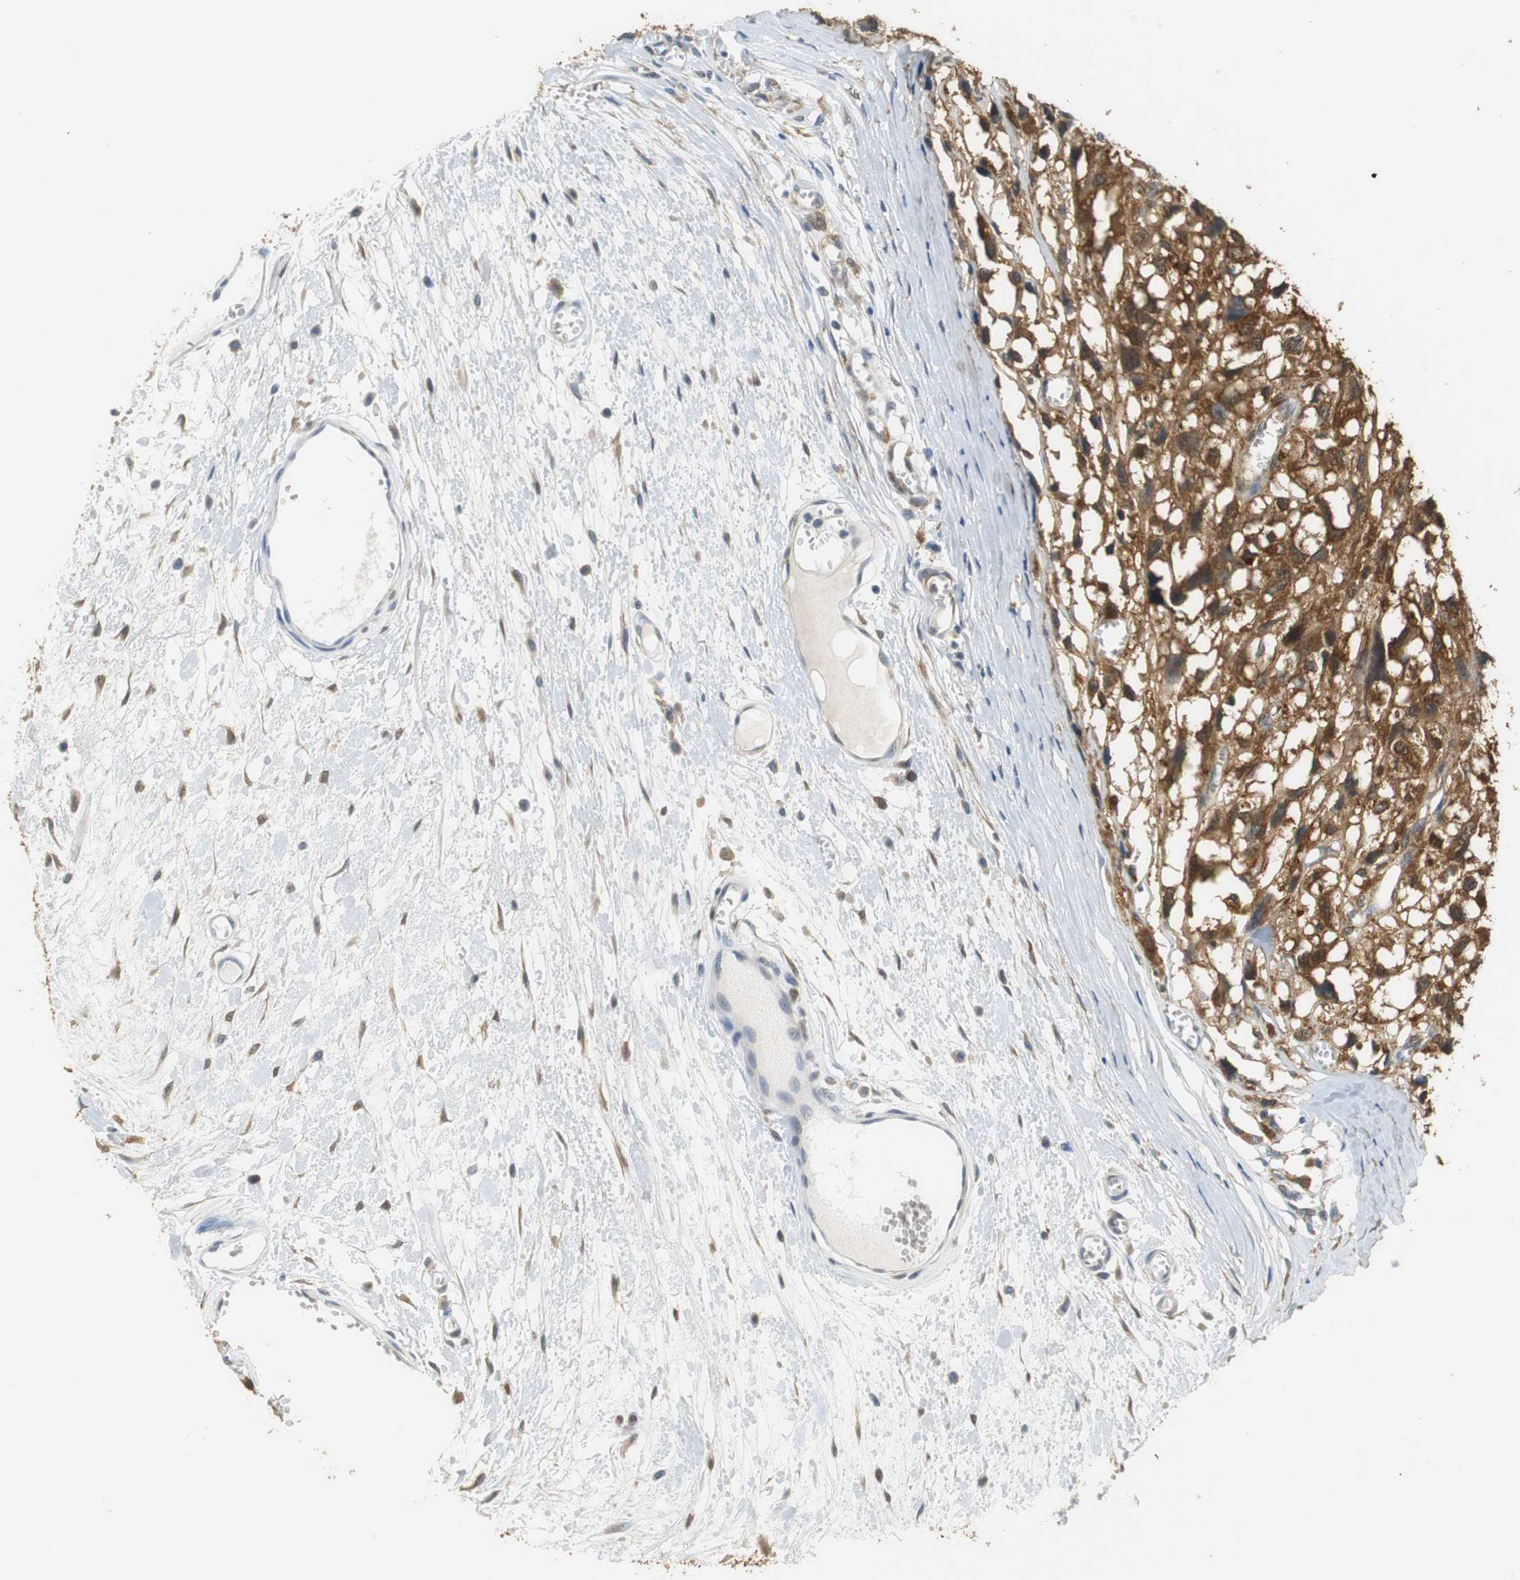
{"staining": {"intensity": "strong", "quantity": ">75%", "location": "cytoplasmic/membranous"}, "tissue": "melanoma", "cell_type": "Tumor cells", "image_type": "cancer", "snomed": [{"axis": "morphology", "description": "Malignant melanoma, Metastatic site"}, {"axis": "topography", "description": "Lymph node"}], "caption": "Malignant melanoma (metastatic site) tissue demonstrates strong cytoplasmic/membranous staining in about >75% of tumor cells, visualized by immunohistochemistry.", "gene": "UBQLN2", "patient": {"sex": "male", "age": 59}}